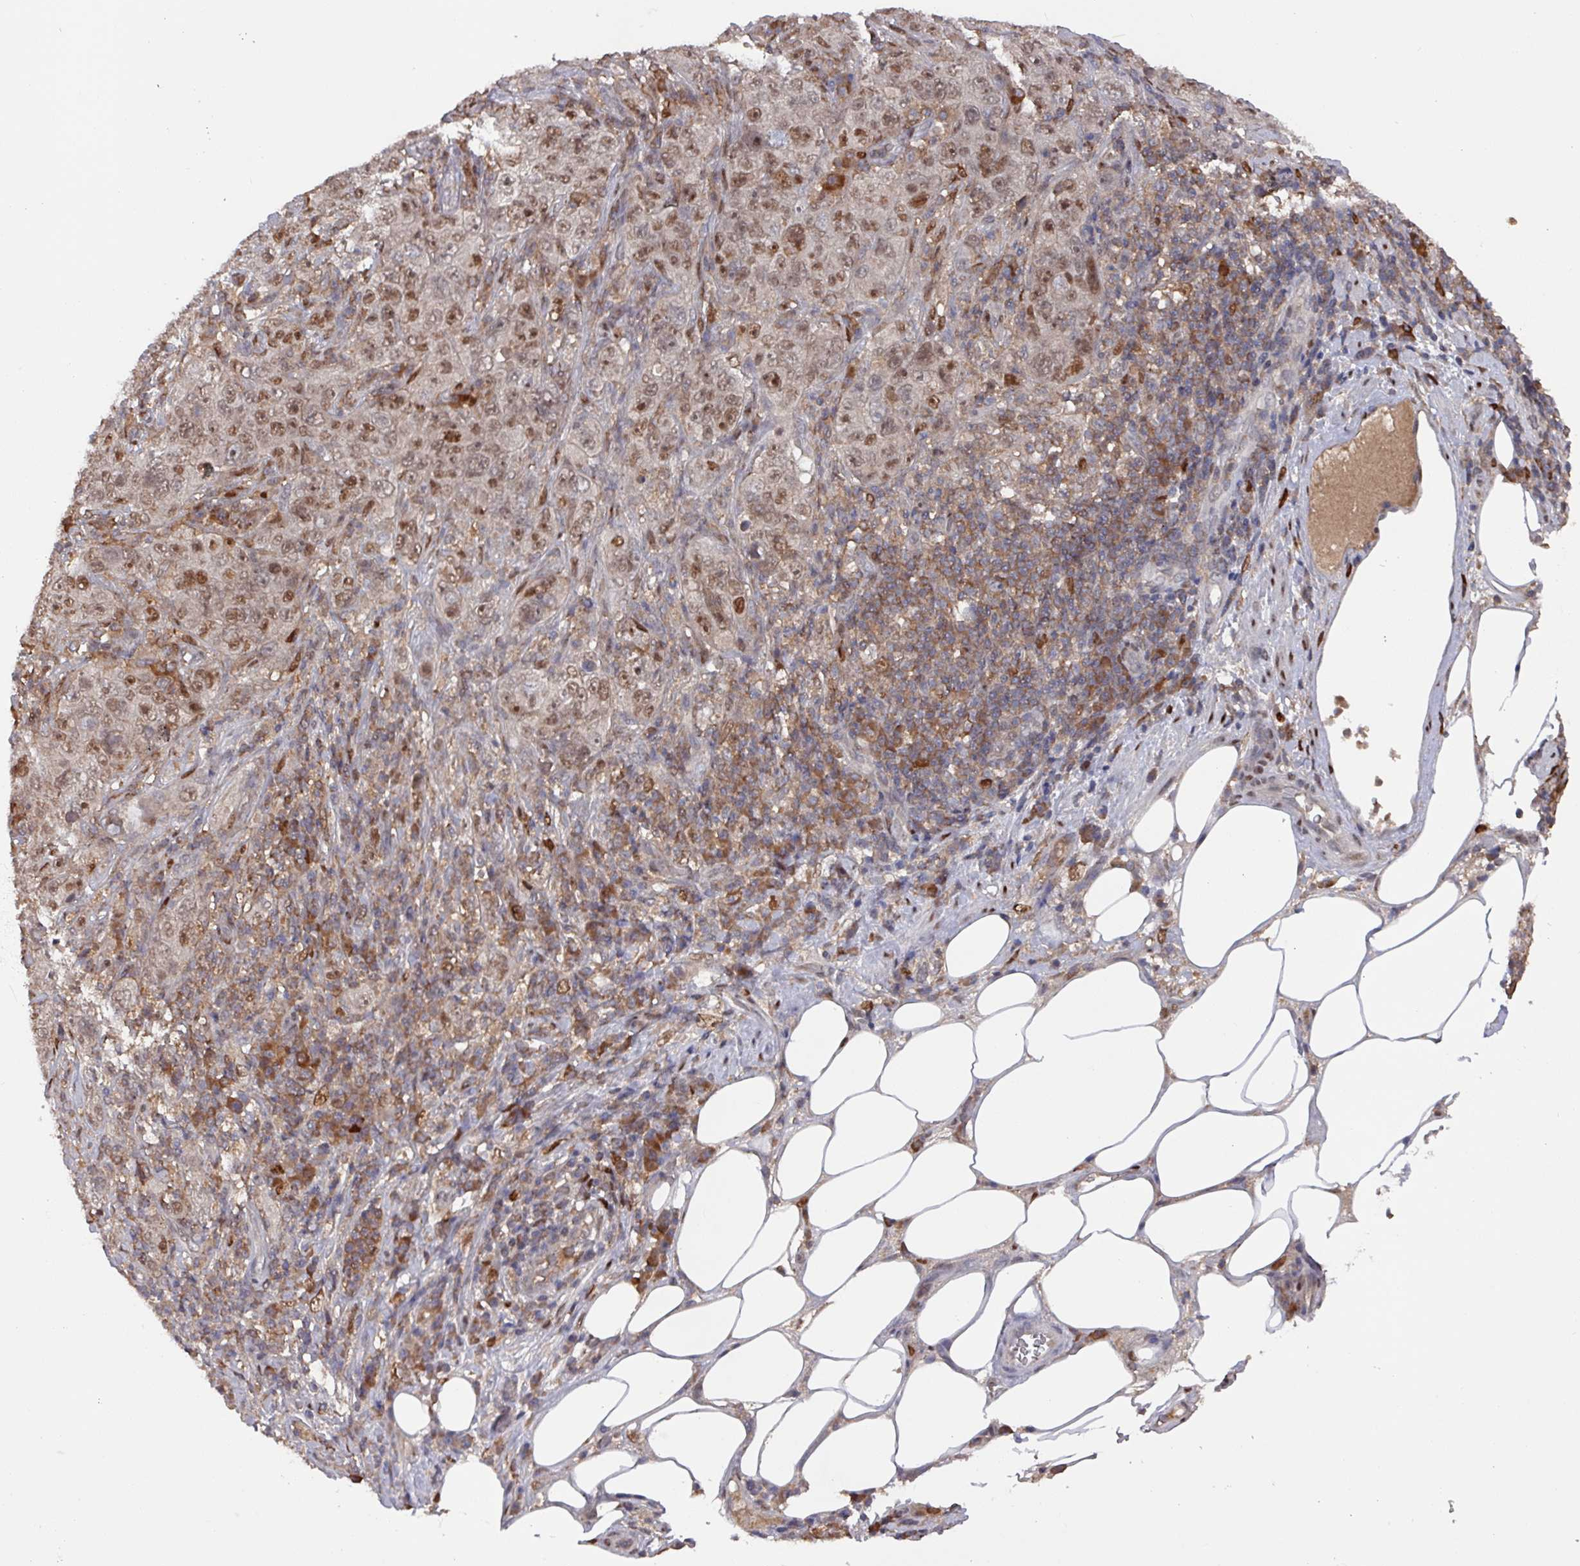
{"staining": {"intensity": "moderate", "quantity": ">75%", "location": "nuclear"}, "tissue": "pancreatic cancer", "cell_type": "Tumor cells", "image_type": "cancer", "snomed": [{"axis": "morphology", "description": "Adenocarcinoma, NOS"}, {"axis": "topography", "description": "Pancreas"}], "caption": "Immunohistochemical staining of pancreatic cancer demonstrates moderate nuclear protein expression in approximately >75% of tumor cells.", "gene": "PRRX1", "patient": {"sex": "male", "age": 68}}